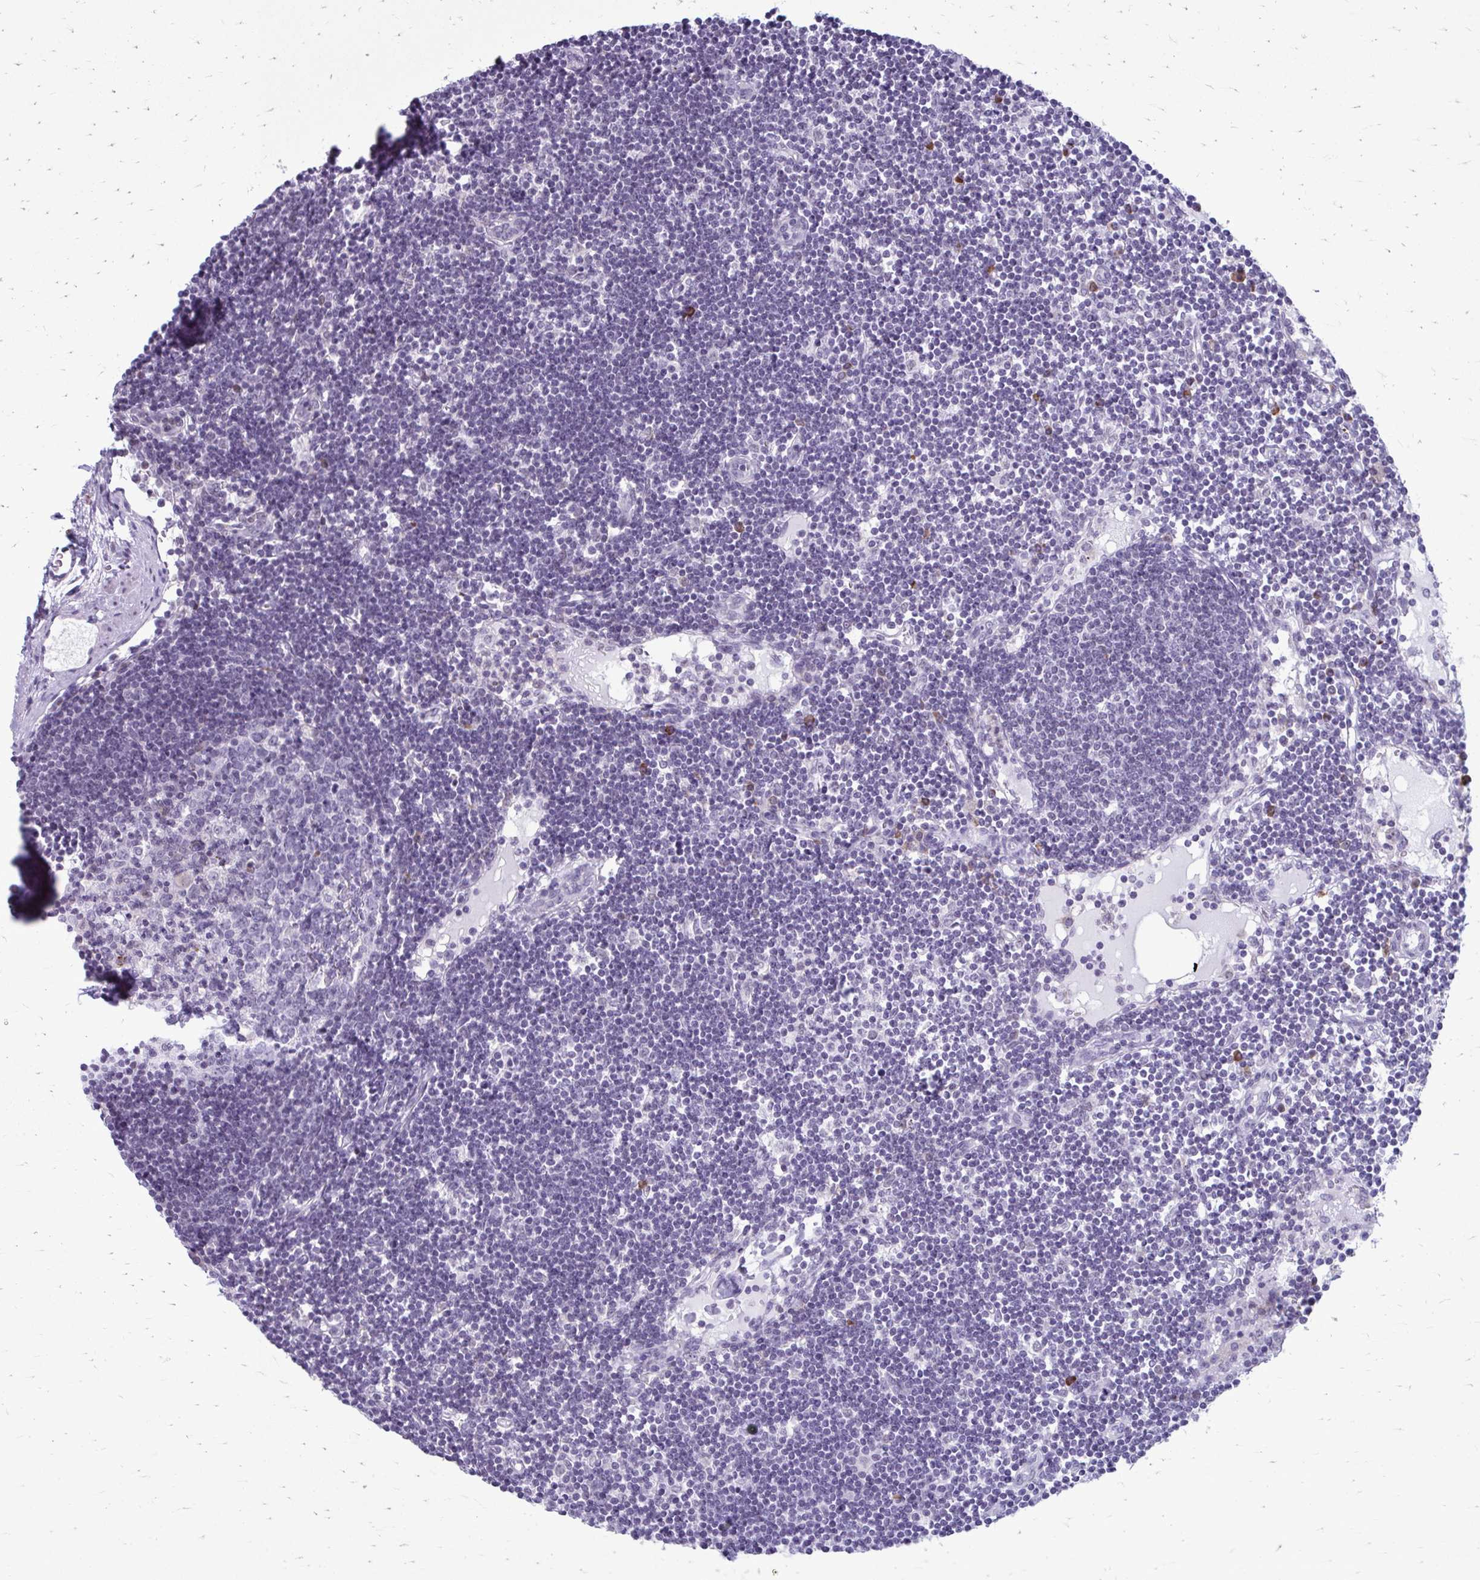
{"staining": {"intensity": "negative", "quantity": "none", "location": "none"}, "tissue": "lymph node", "cell_type": "Germinal center cells", "image_type": "normal", "snomed": [{"axis": "morphology", "description": "Normal tissue, NOS"}, {"axis": "topography", "description": "Lymph node"}], "caption": "Immunohistochemistry (IHC) micrograph of unremarkable lymph node stained for a protein (brown), which reveals no staining in germinal center cells.", "gene": "PROSER1", "patient": {"sex": "female", "age": 65}}